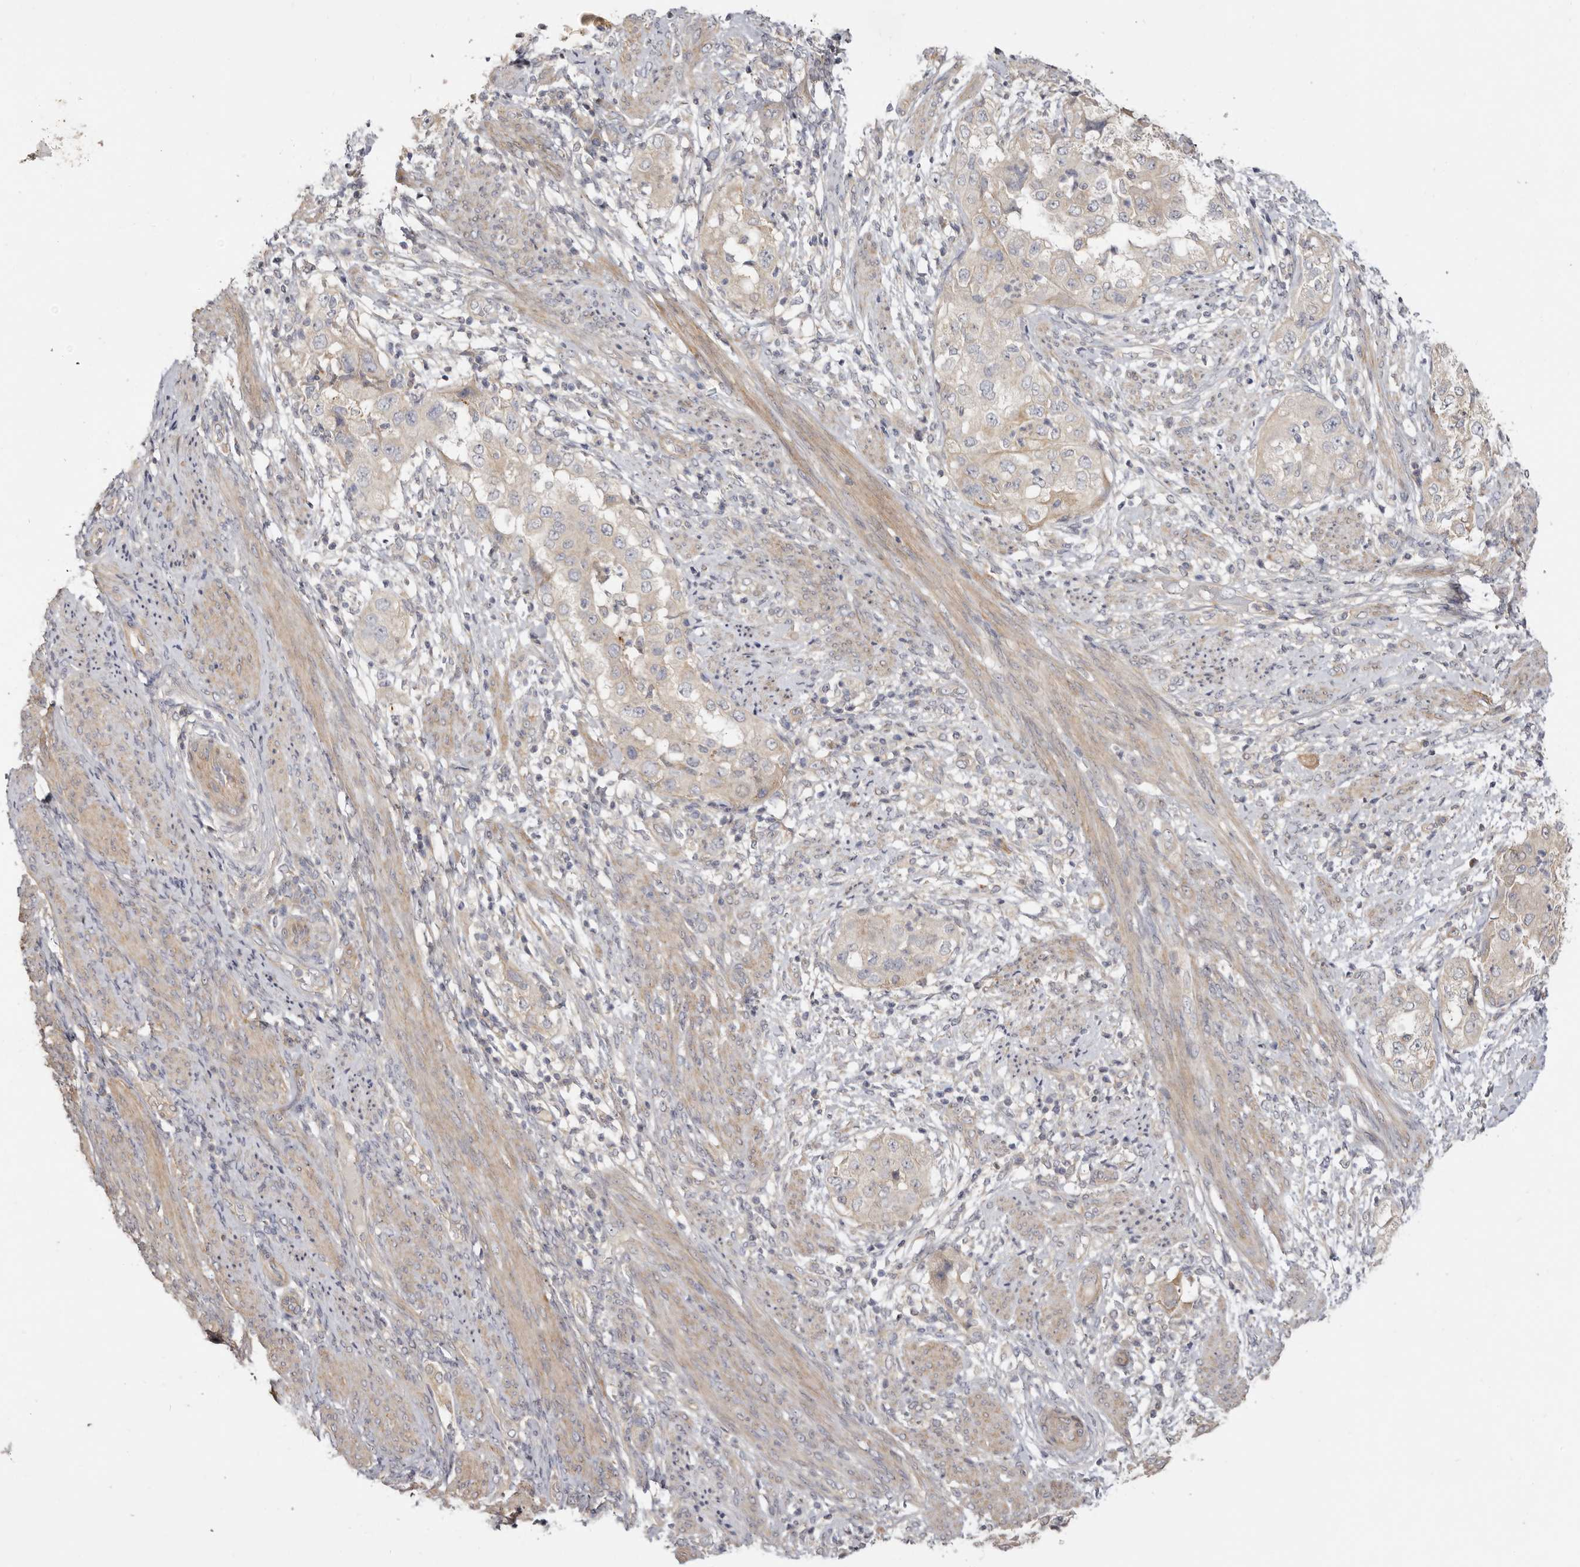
{"staining": {"intensity": "weak", "quantity": "<25%", "location": "cytoplasmic/membranous"}, "tissue": "endometrial cancer", "cell_type": "Tumor cells", "image_type": "cancer", "snomed": [{"axis": "morphology", "description": "Adenocarcinoma, NOS"}, {"axis": "topography", "description": "Endometrium"}], "caption": "Tumor cells show no significant staining in endometrial cancer.", "gene": "ADAMTS9", "patient": {"sex": "female", "age": 85}}